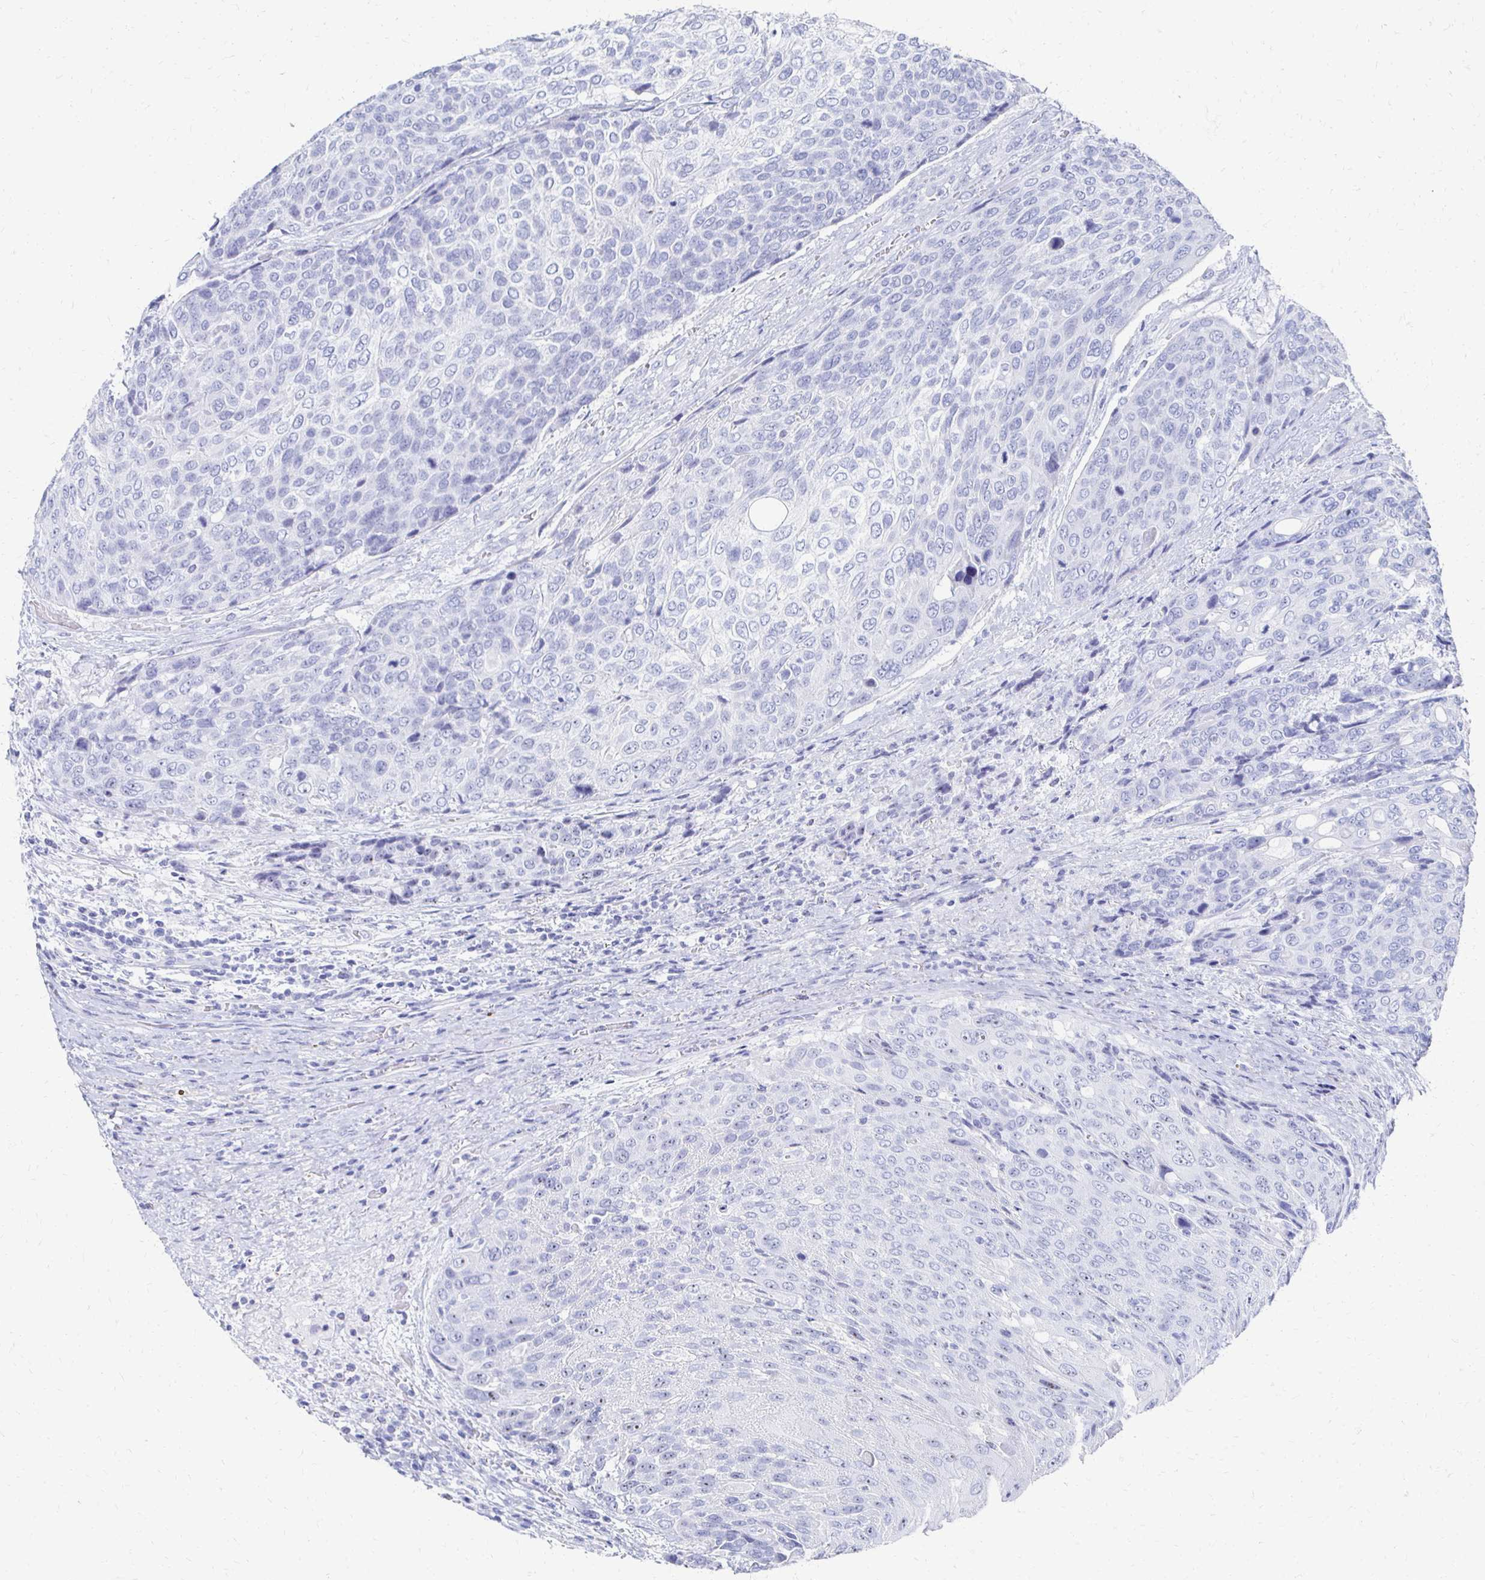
{"staining": {"intensity": "negative", "quantity": "none", "location": "none"}, "tissue": "urothelial cancer", "cell_type": "Tumor cells", "image_type": "cancer", "snomed": [{"axis": "morphology", "description": "Urothelial carcinoma, High grade"}, {"axis": "topography", "description": "Urinary bladder"}], "caption": "DAB (3,3'-diaminobenzidine) immunohistochemical staining of human urothelial carcinoma (high-grade) reveals no significant staining in tumor cells.", "gene": "CST6", "patient": {"sex": "female", "age": 70}}